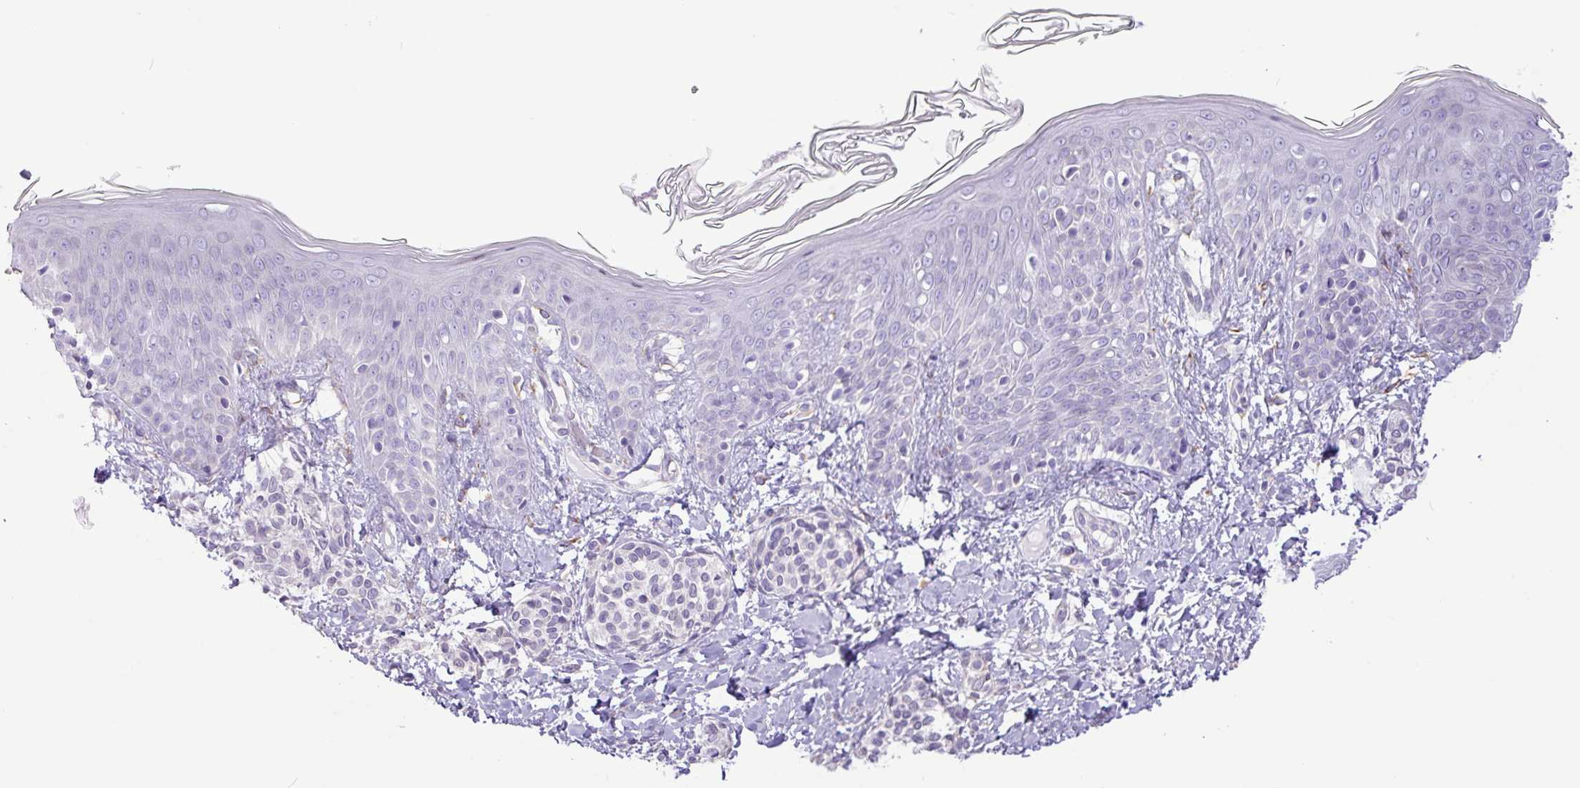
{"staining": {"intensity": "negative", "quantity": "none", "location": "none"}, "tissue": "skin", "cell_type": "Fibroblasts", "image_type": "normal", "snomed": [{"axis": "morphology", "description": "Normal tissue, NOS"}, {"axis": "topography", "description": "Skin"}], "caption": "Human skin stained for a protein using IHC exhibits no staining in fibroblasts.", "gene": "SLC38A1", "patient": {"sex": "male", "age": 16}}